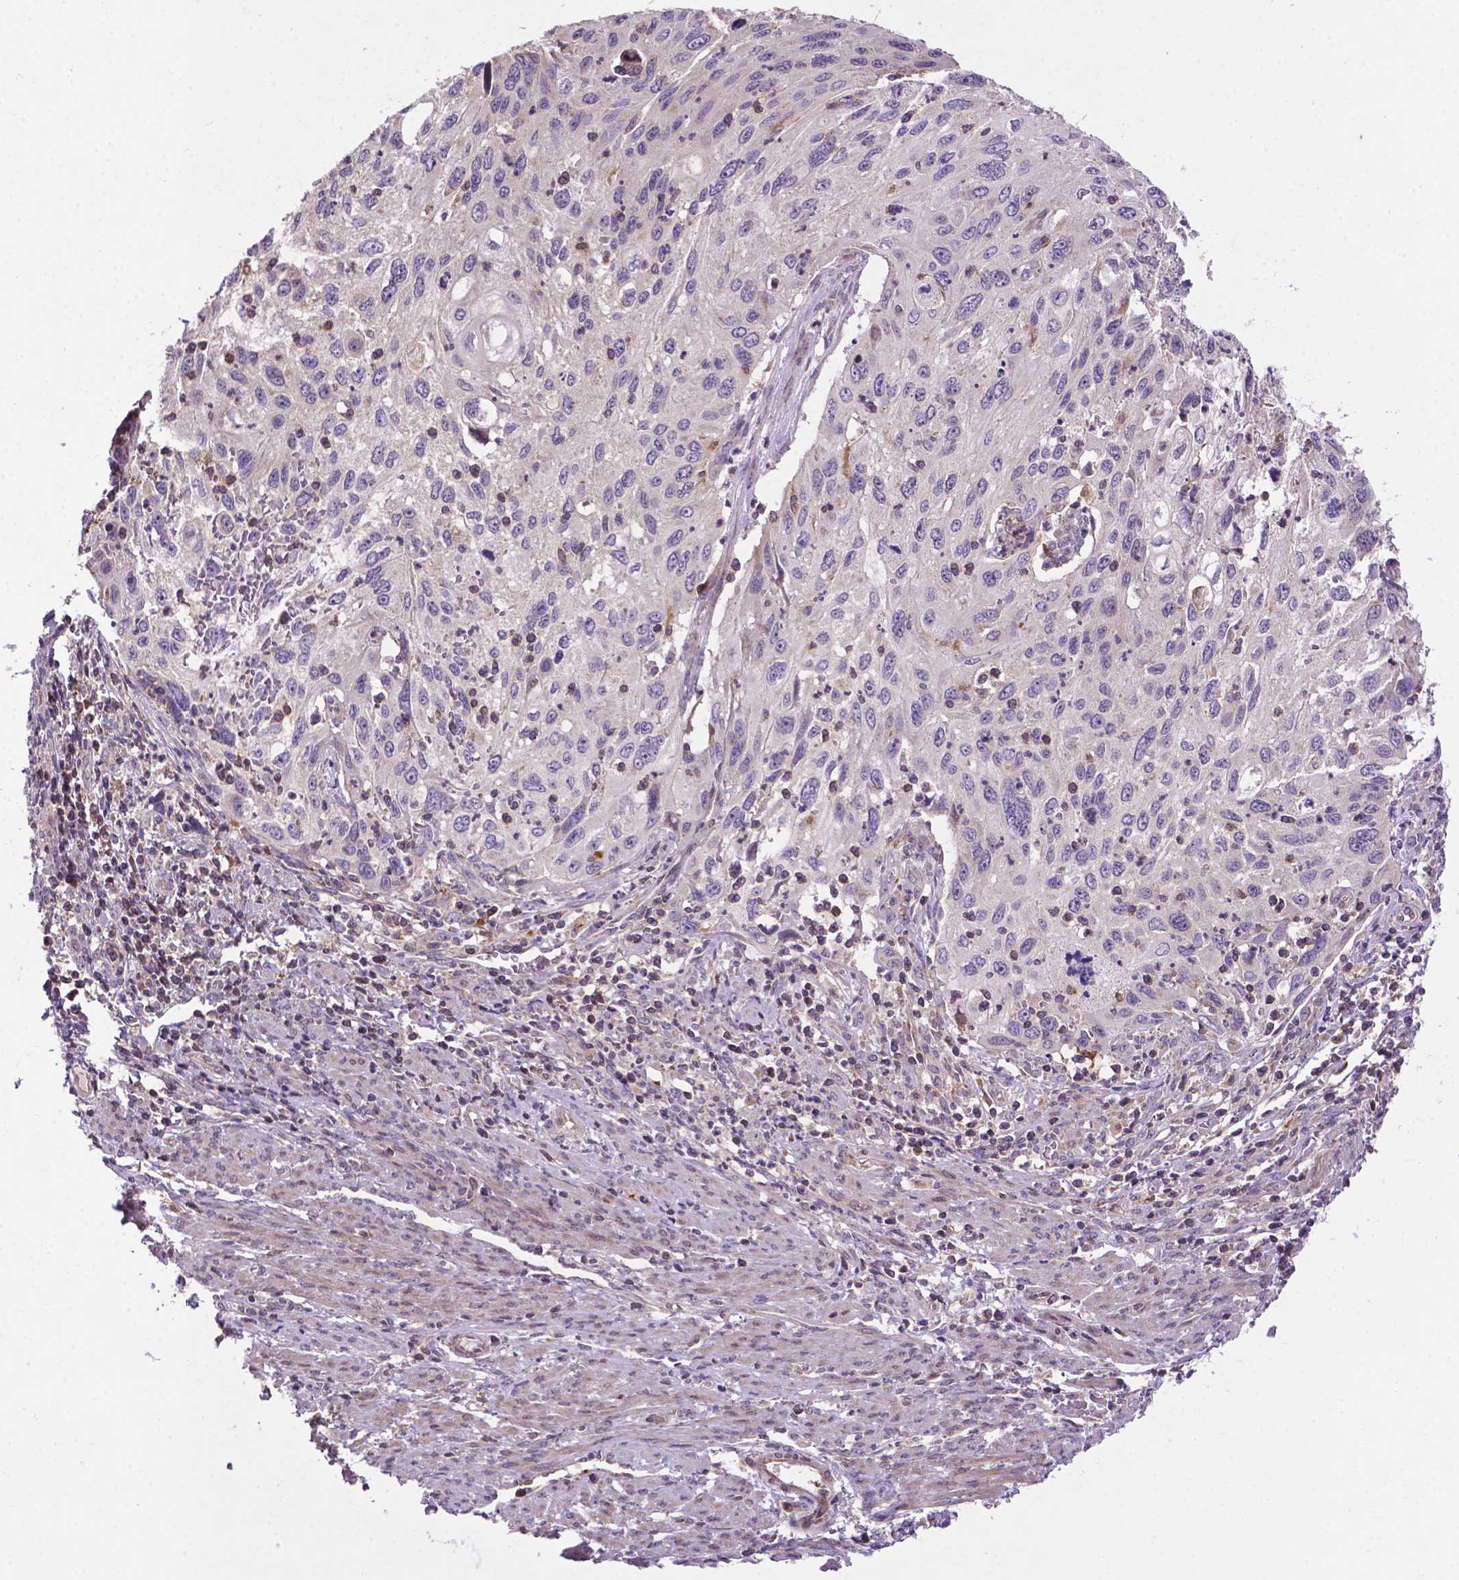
{"staining": {"intensity": "negative", "quantity": "none", "location": "none"}, "tissue": "cervical cancer", "cell_type": "Tumor cells", "image_type": "cancer", "snomed": [{"axis": "morphology", "description": "Squamous cell carcinoma, NOS"}, {"axis": "topography", "description": "Cervix"}], "caption": "Tumor cells show no significant protein expression in cervical cancer.", "gene": "SPNS2", "patient": {"sex": "female", "age": 70}}